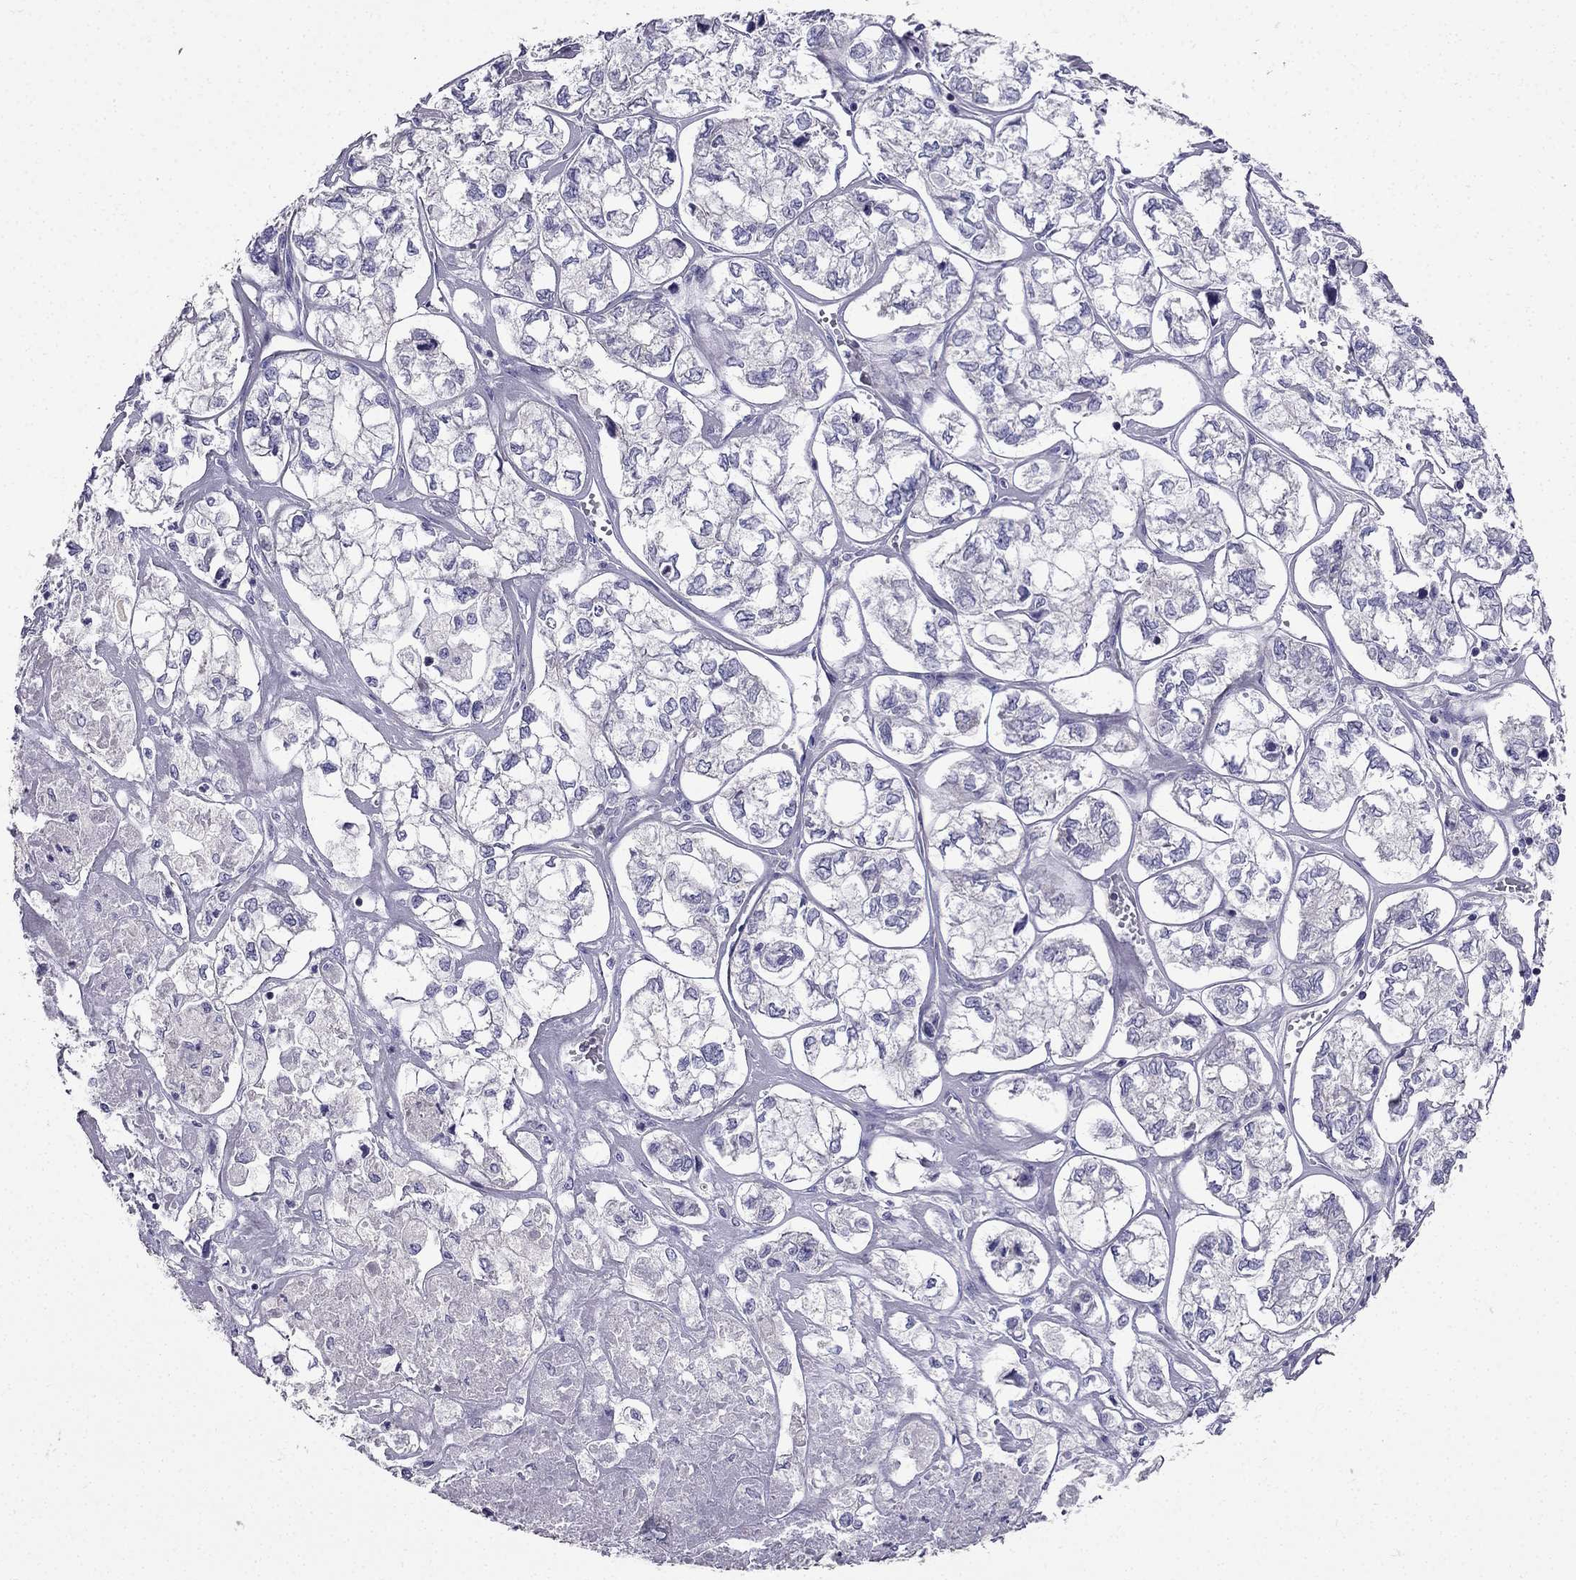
{"staining": {"intensity": "negative", "quantity": "none", "location": "none"}, "tissue": "ovarian cancer", "cell_type": "Tumor cells", "image_type": "cancer", "snomed": [{"axis": "morphology", "description": "Carcinoma, endometroid"}, {"axis": "topography", "description": "Ovary"}], "caption": "Tumor cells show no significant protein positivity in endometroid carcinoma (ovarian). (DAB (3,3'-diaminobenzidine) IHC, high magnification).", "gene": "AS3MT", "patient": {"sex": "female", "age": 64}}